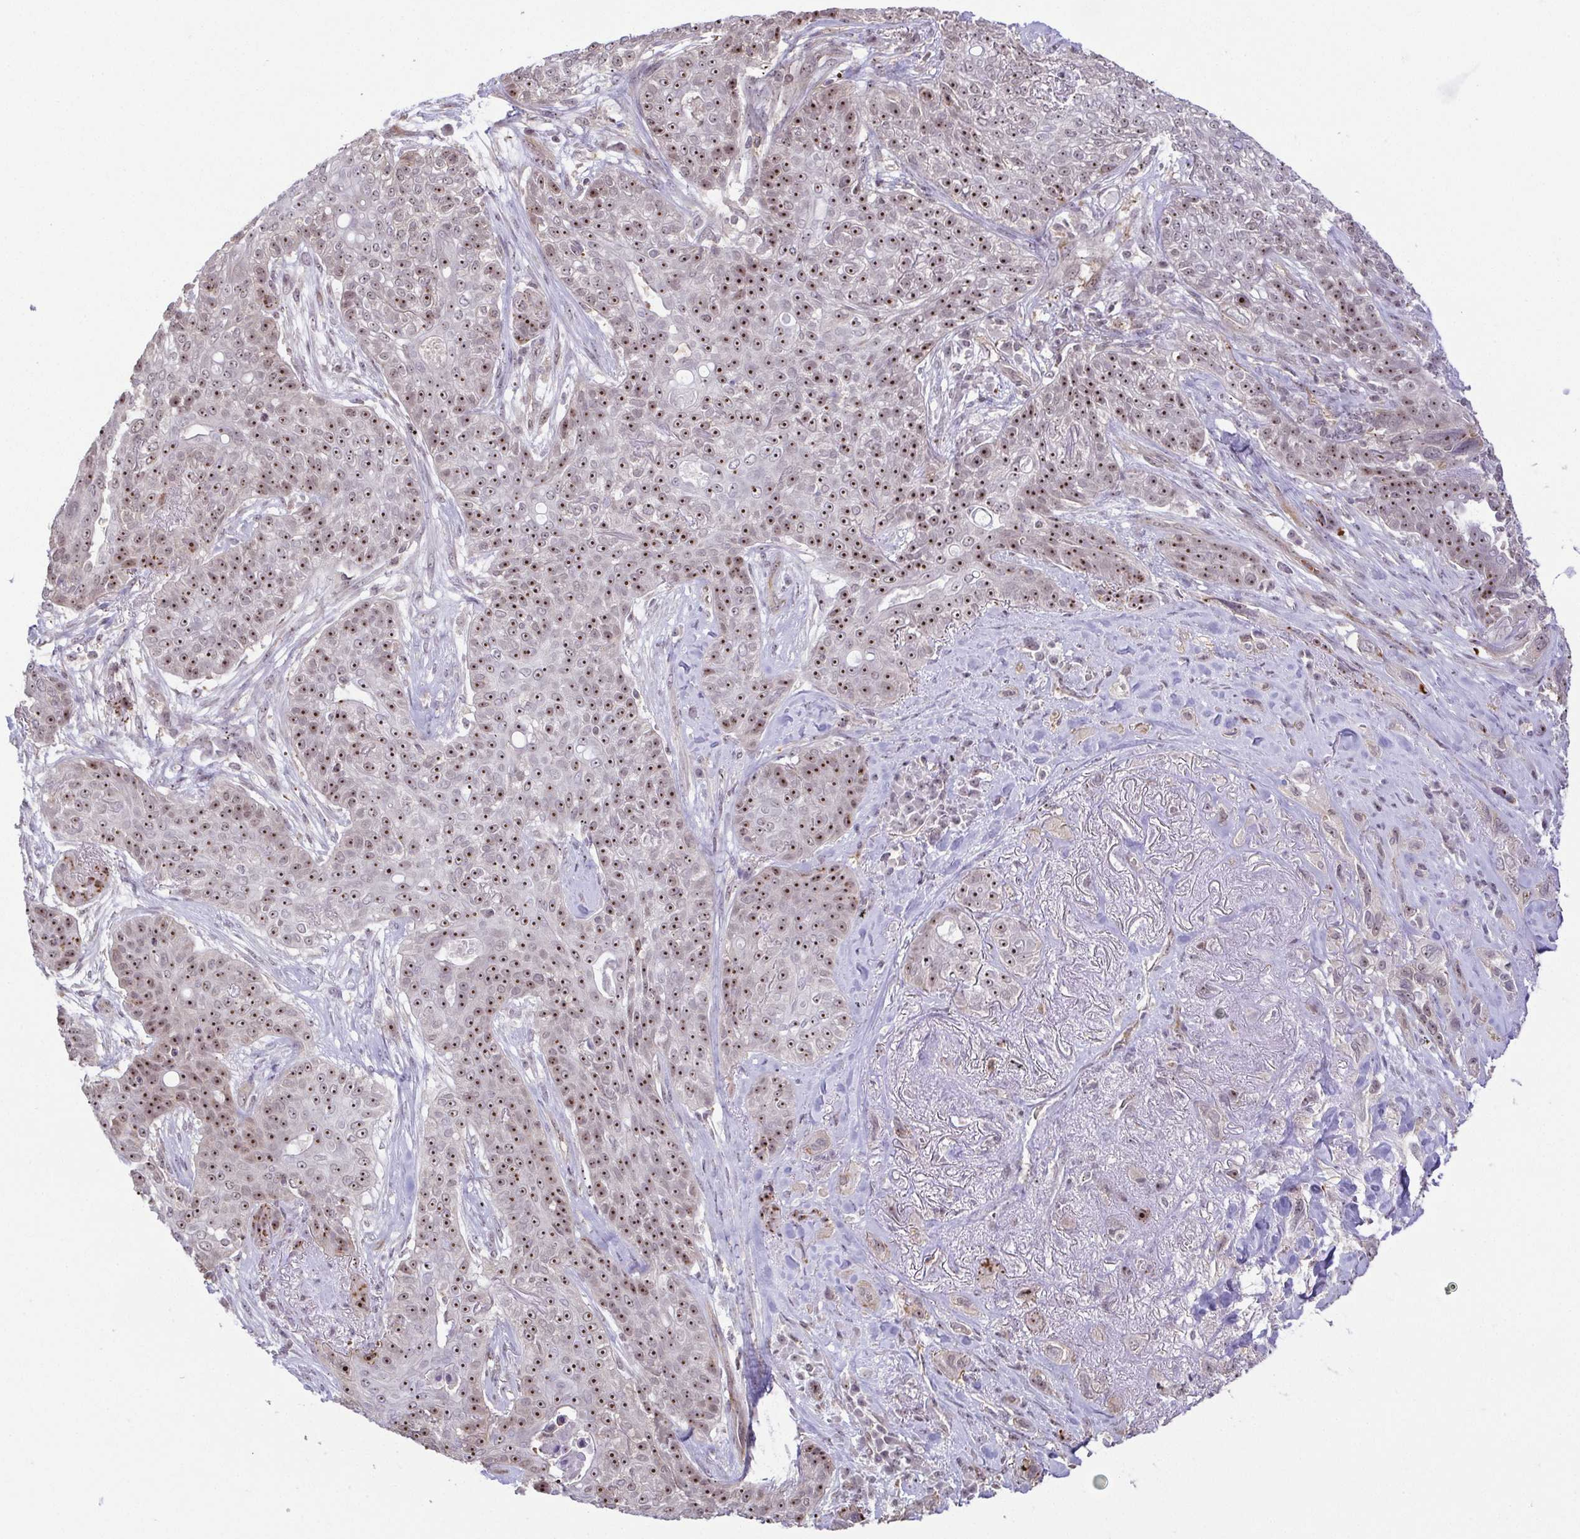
{"staining": {"intensity": "moderate", "quantity": ">75%", "location": "nuclear"}, "tissue": "lung cancer", "cell_type": "Tumor cells", "image_type": "cancer", "snomed": [{"axis": "morphology", "description": "Squamous cell carcinoma, NOS"}, {"axis": "topography", "description": "Lung"}], "caption": "Immunohistochemistry histopathology image of neoplastic tissue: human lung cancer stained using immunohistochemistry demonstrates medium levels of moderate protein expression localized specifically in the nuclear of tumor cells, appearing as a nuclear brown color.", "gene": "RSL24D1", "patient": {"sex": "female", "age": 70}}